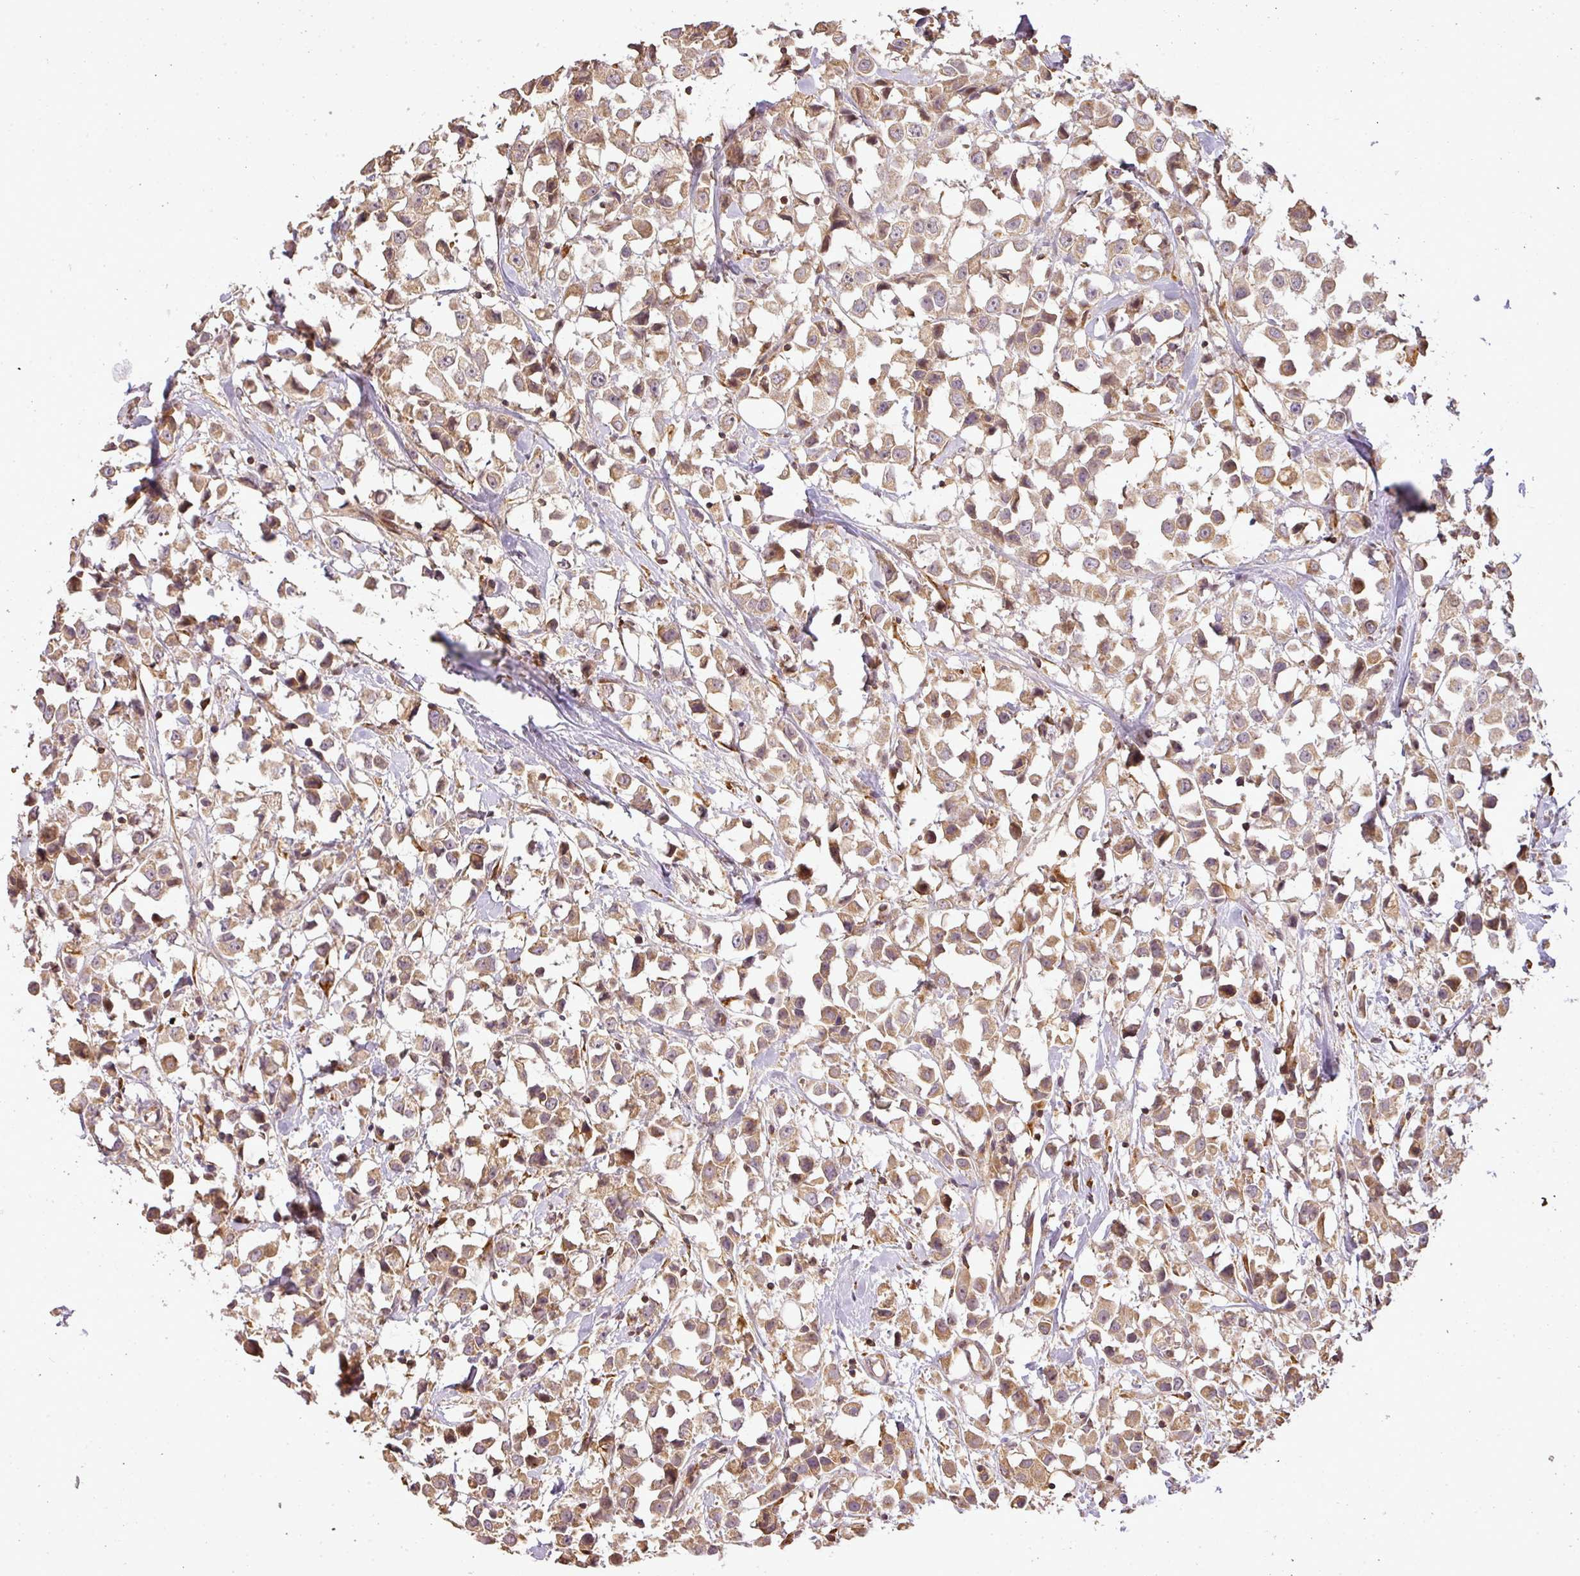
{"staining": {"intensity": "moderate", "quantity": ">75%", "location": "cytoplasmic/membranous"}, "tissue": "breast cancer", "cell_type": "Tumor cells", "image_type": "cancer", "snomed": [{"axis": "morphology", "description": "Duct carcinoma"}, {"axis": "topography", "description": "Breast"}], "caption": "Moderate cytoplasmic/membranous staining is identified in about >75% of tumor cells in breast cancer (intraductal carcinoma).", "gene": "FAIM", "patient": {"sex": "female", "age": 61}}